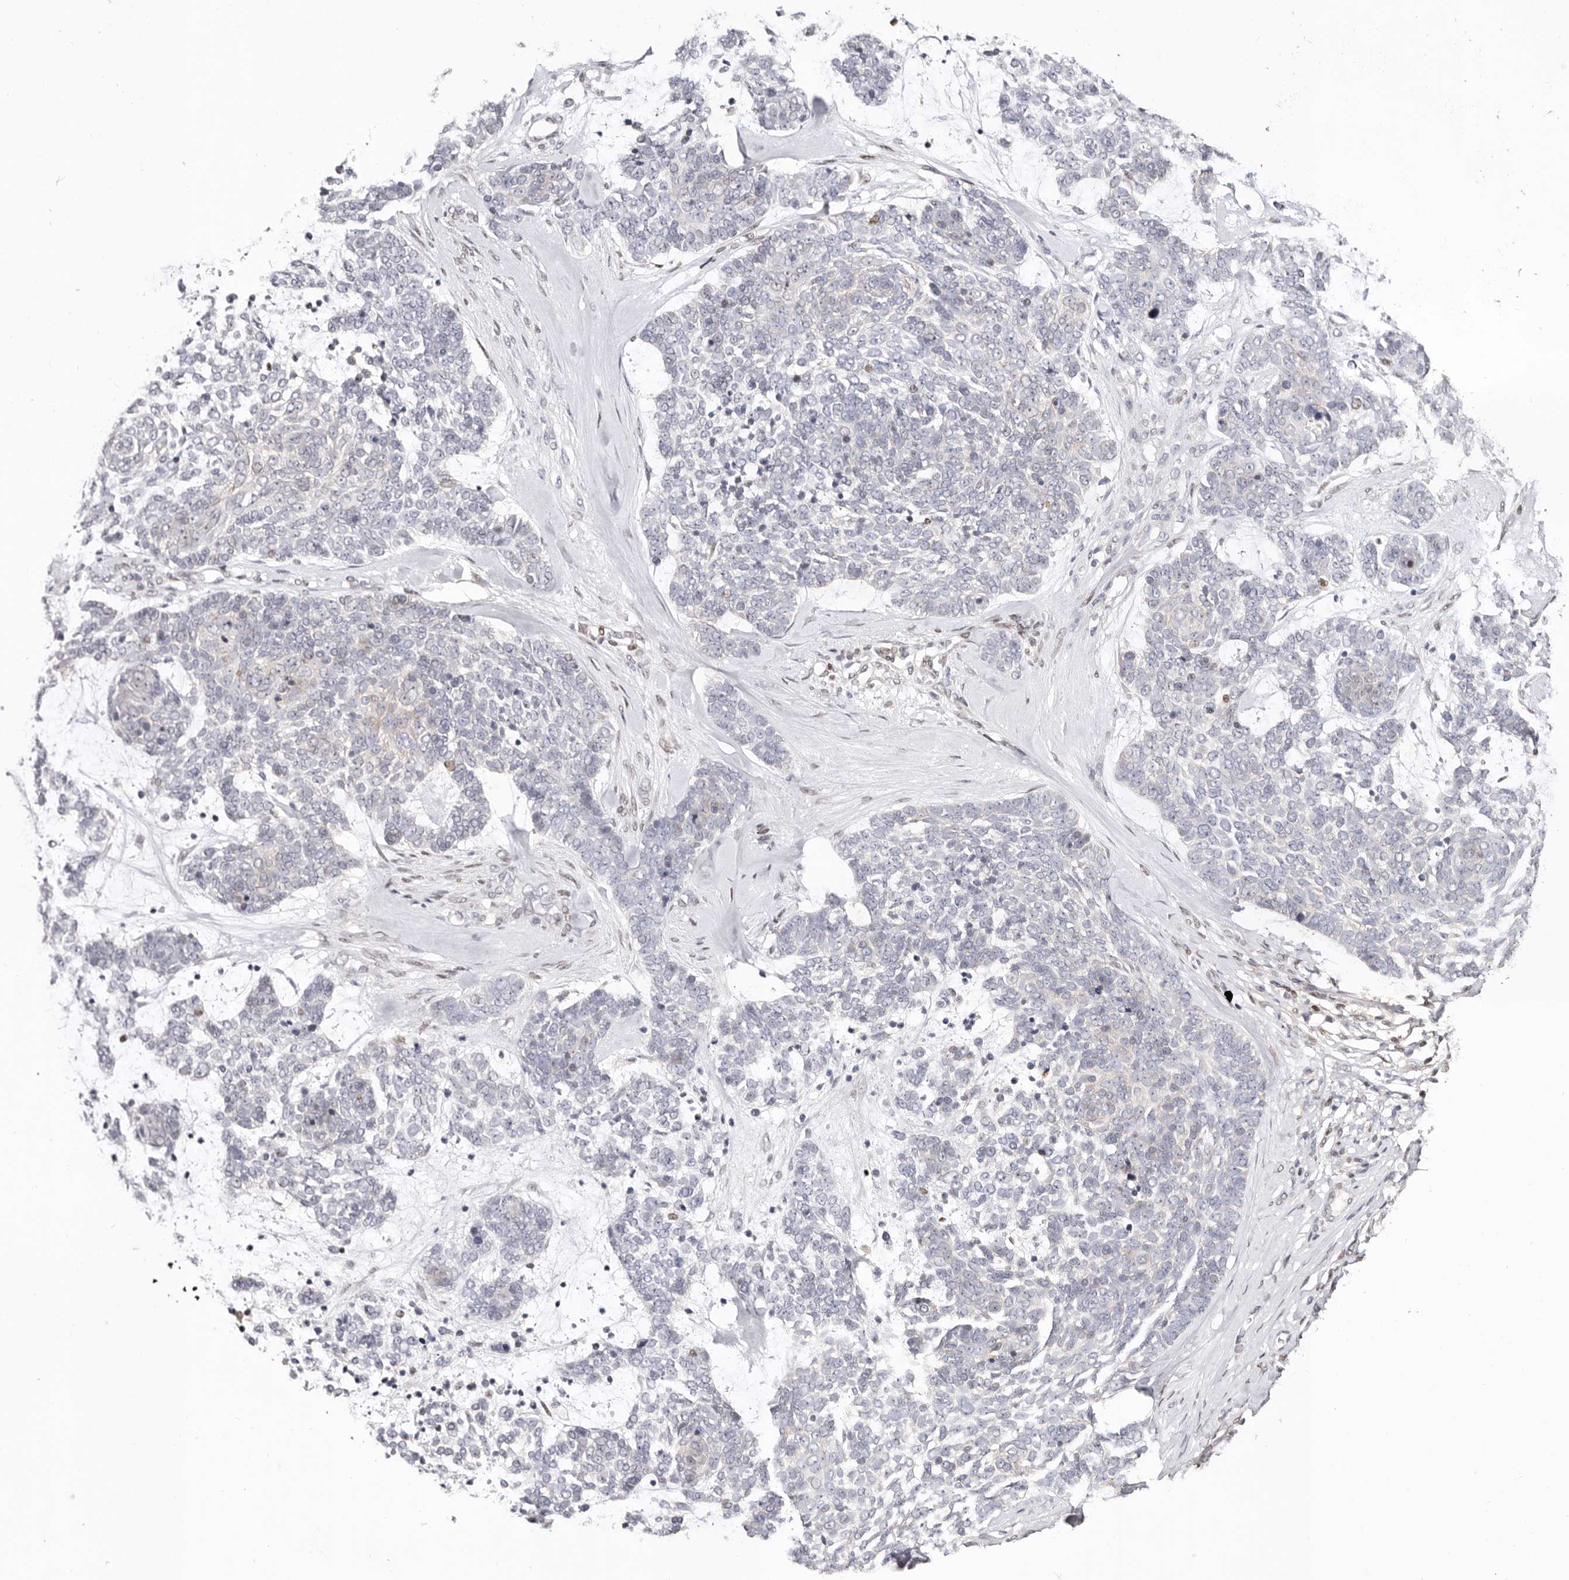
{"staining": {"intensity": "negative", "quantity": "none", "location": "none"}, "tissue": "skin cancer", "cell_type": "Tumor cells", "image_type": "cancer", "snomed": [{"axis": "morphology", "description": "Basal cell carcinoma"}, {"axis": "topography", "description": "Skin"}], "caption": "Image shows no protein expression in tumor cells of skin cancer tissue.", "gene": "IQGAP3", "patient": {"sex": "female", "age": 81}}